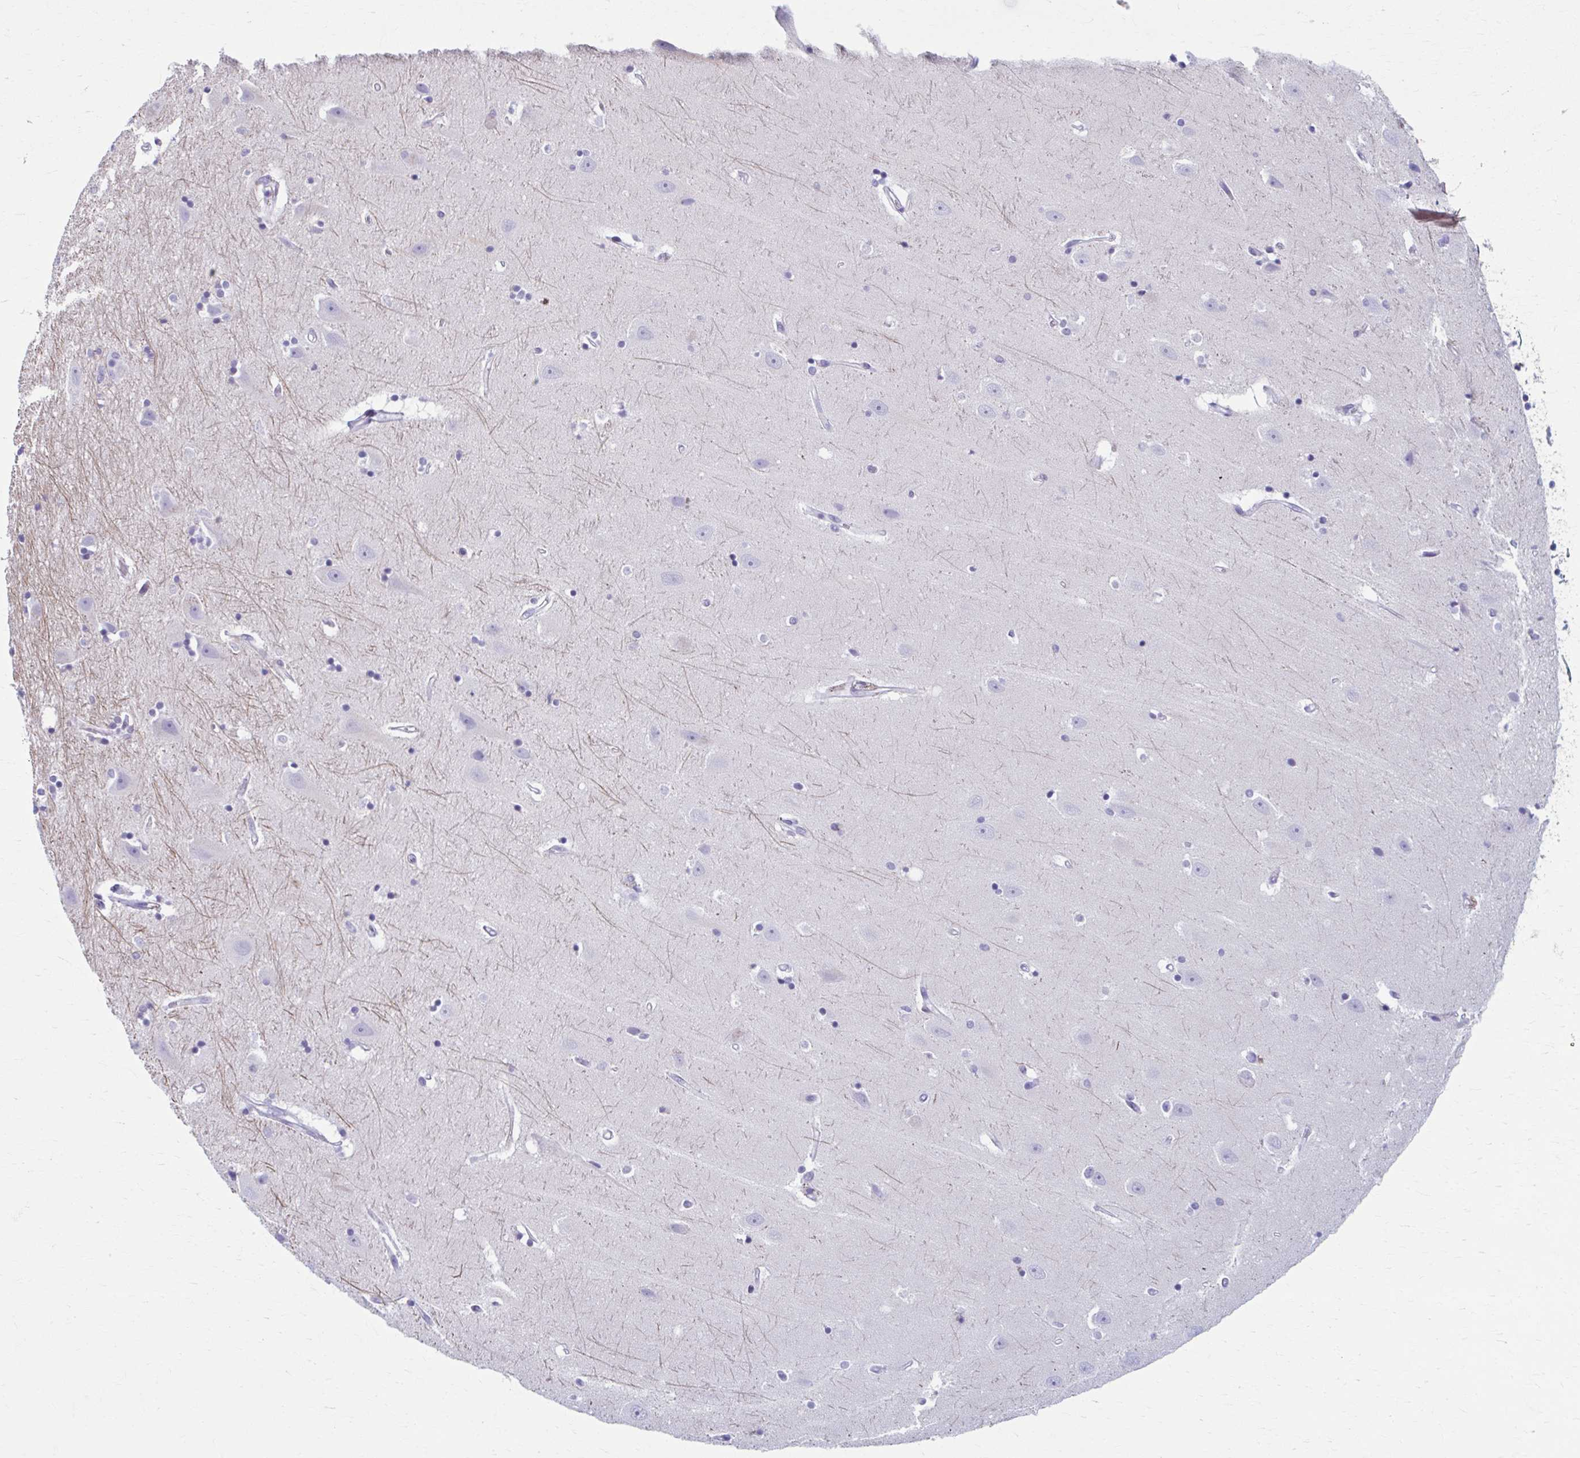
{"staining": {"intensity": "negative", "quantity": "none", "location": "none"}, "tissue": "hippocampus", "cell_type": "Glial cells", "image_type": "normal", "snomed": [{"axis": "morphology", "description": "Normal tissue, NOS"}, {"axis": "topography", "description": "Hippocampus"}], "caption": "Immunohistochemistry micrograph of benign human hippocampus stained for a protein (brown), which exhibits no expression in glial cells.", "gene": "C12orf71", "patient": {"sex": "male", "age": 63}}